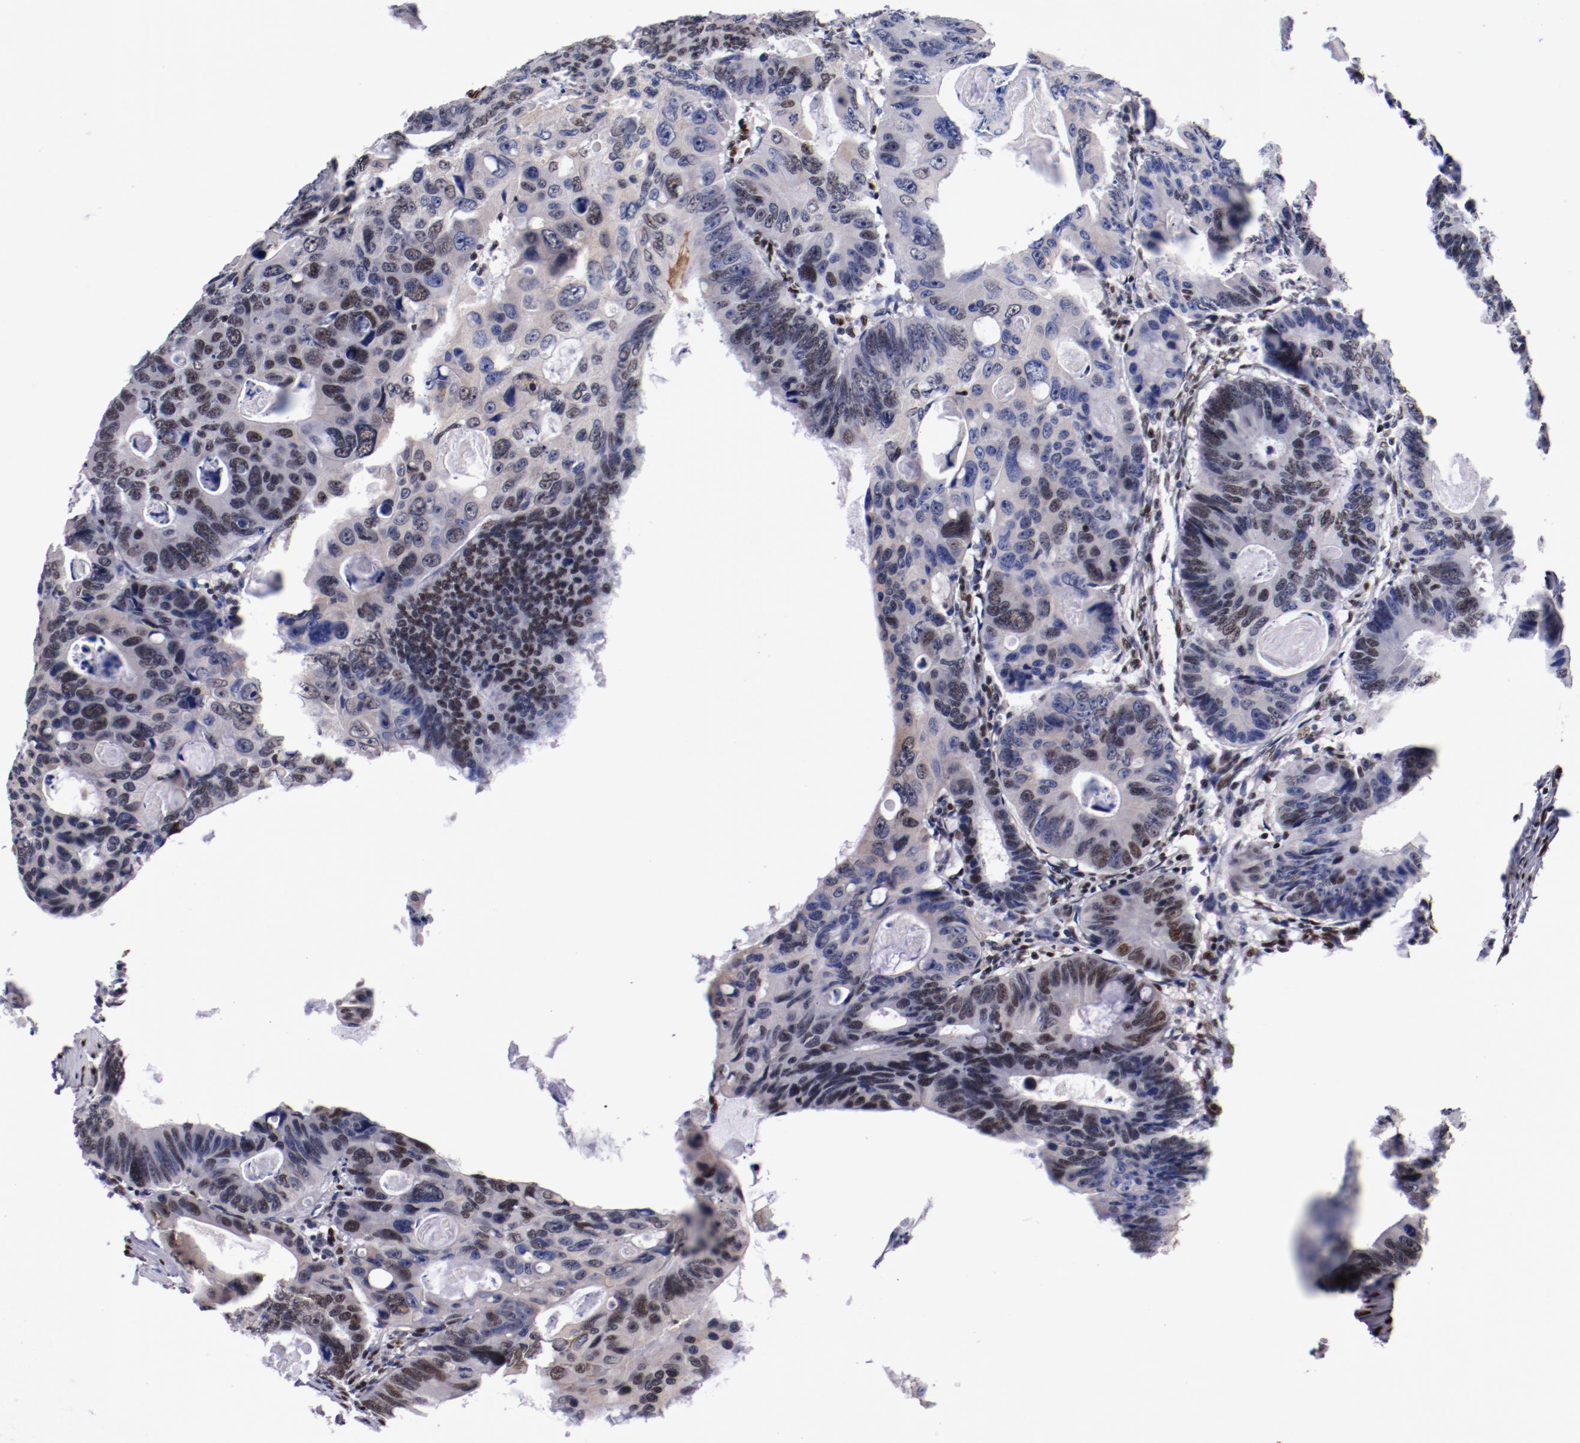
{"staining": {"intensity": "weak", "quantity": ">75%", "location": "nuclear"}, "tissue": "colorectal cancer", "cell_type": "Tumor cells", "image_type": "cancer", "snomed": [{"axis": "morphology", "description": "Adenocarcinoma, NOS"}, {"axis": "topography", "description": "Colon"}], "caption": "Immunohistochemical staining of colorectal cancer exhibits low levels of weak nuclear expression in about >75% of tumor cells.", "gene": "SRF", "patient": {"sex": "female", "age": 55}}